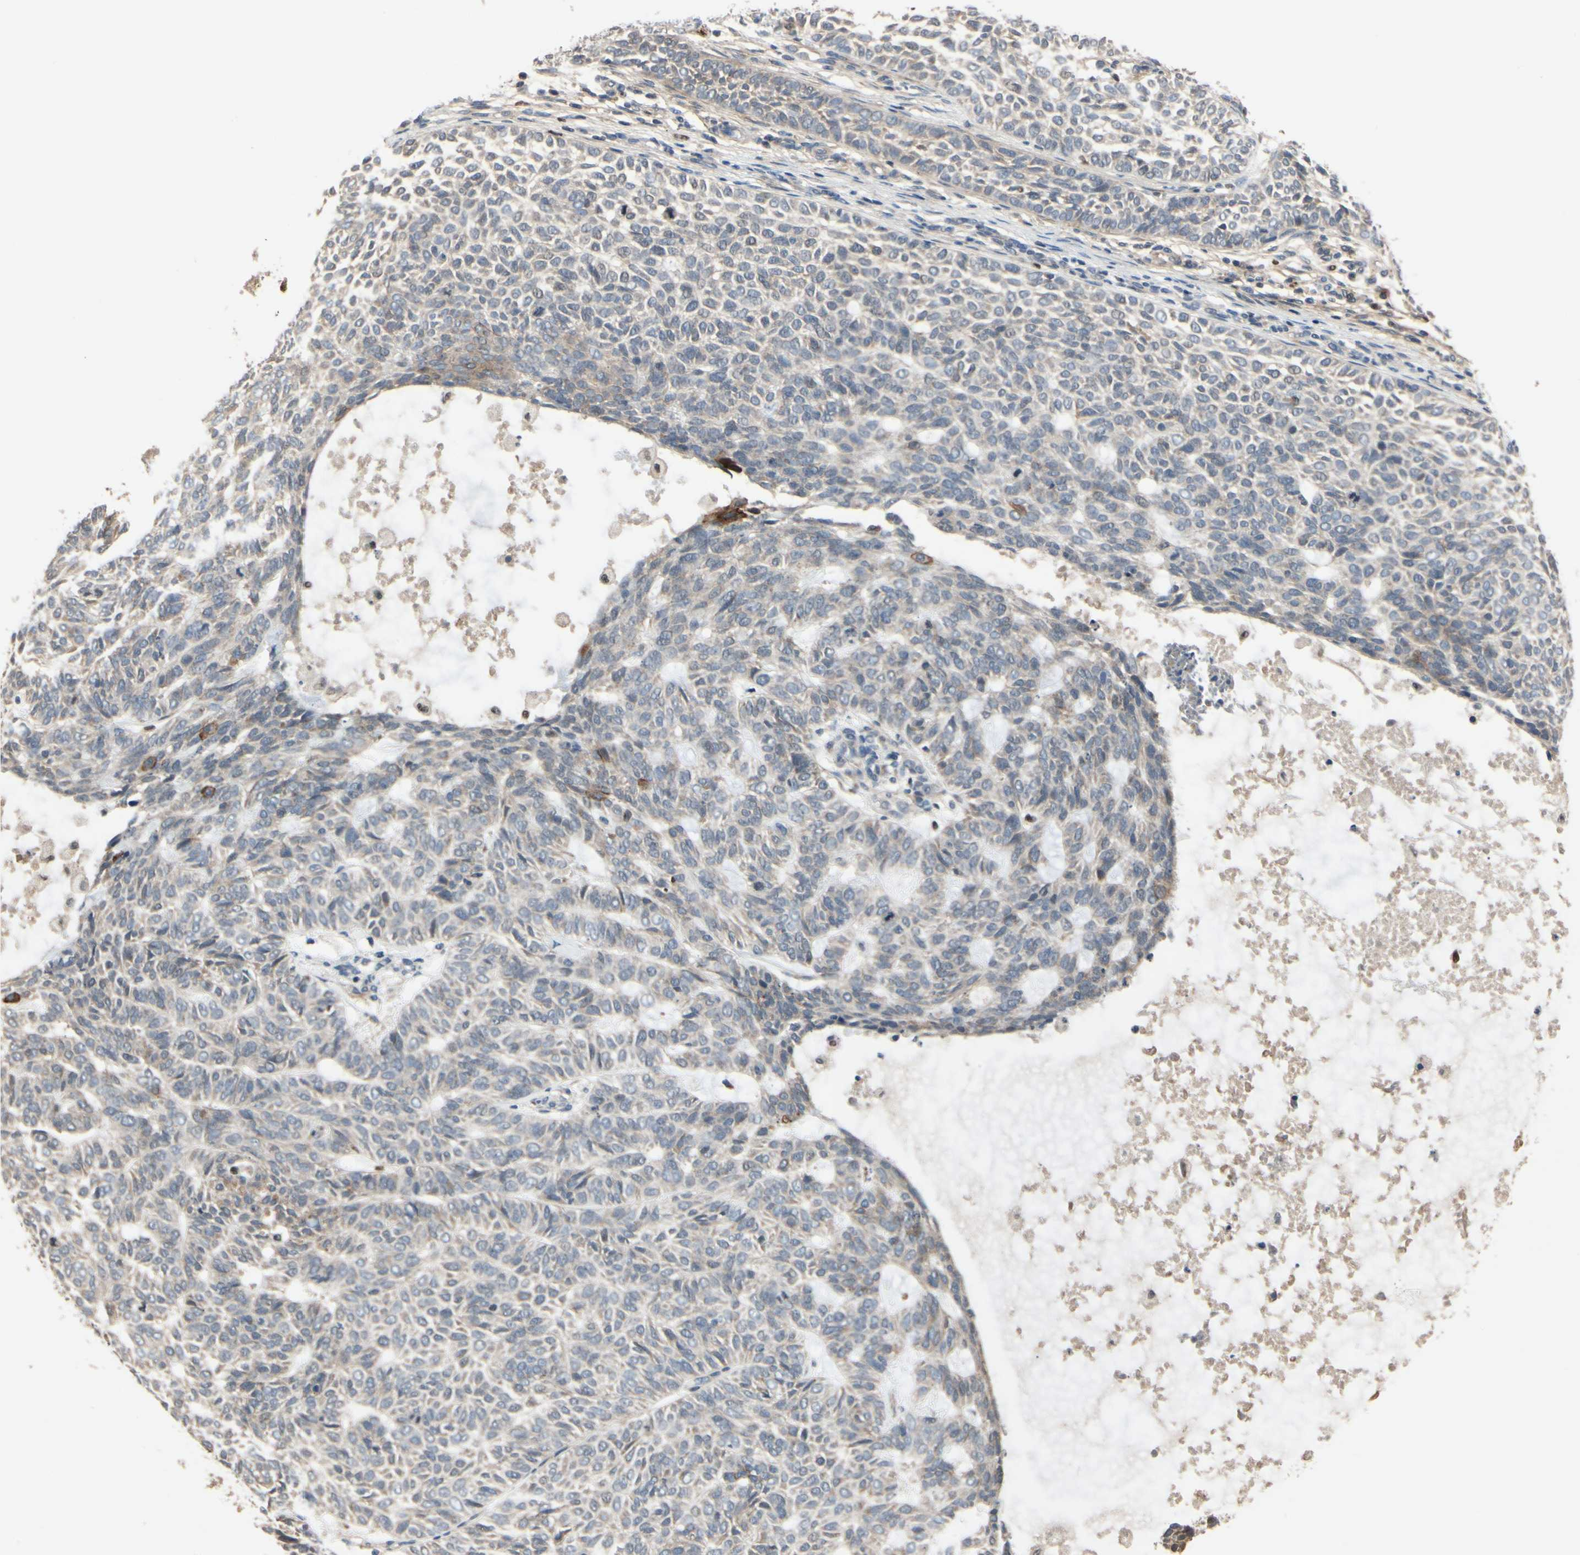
{"staining": {"intensity": "negative", "quantity": "none", "location": "none"}, "tissue": "skin cancer", "cell_type": "Tumor cells", "image_type": "cancer", "snomed": [{"axis": "morphology", "description": "Basal cell carcinoma"}, {"axis": "topography", "description": "Skin"}], "caption": "This micrograph is of skin cancer (basal cell carcinoma) stained with IHC to label a protein in brown with the nuclei are counter-stained blue. There is no staining in tumor cells.", "gene": "CGREF1", "patient": {"sex": "male", "age": 87}}